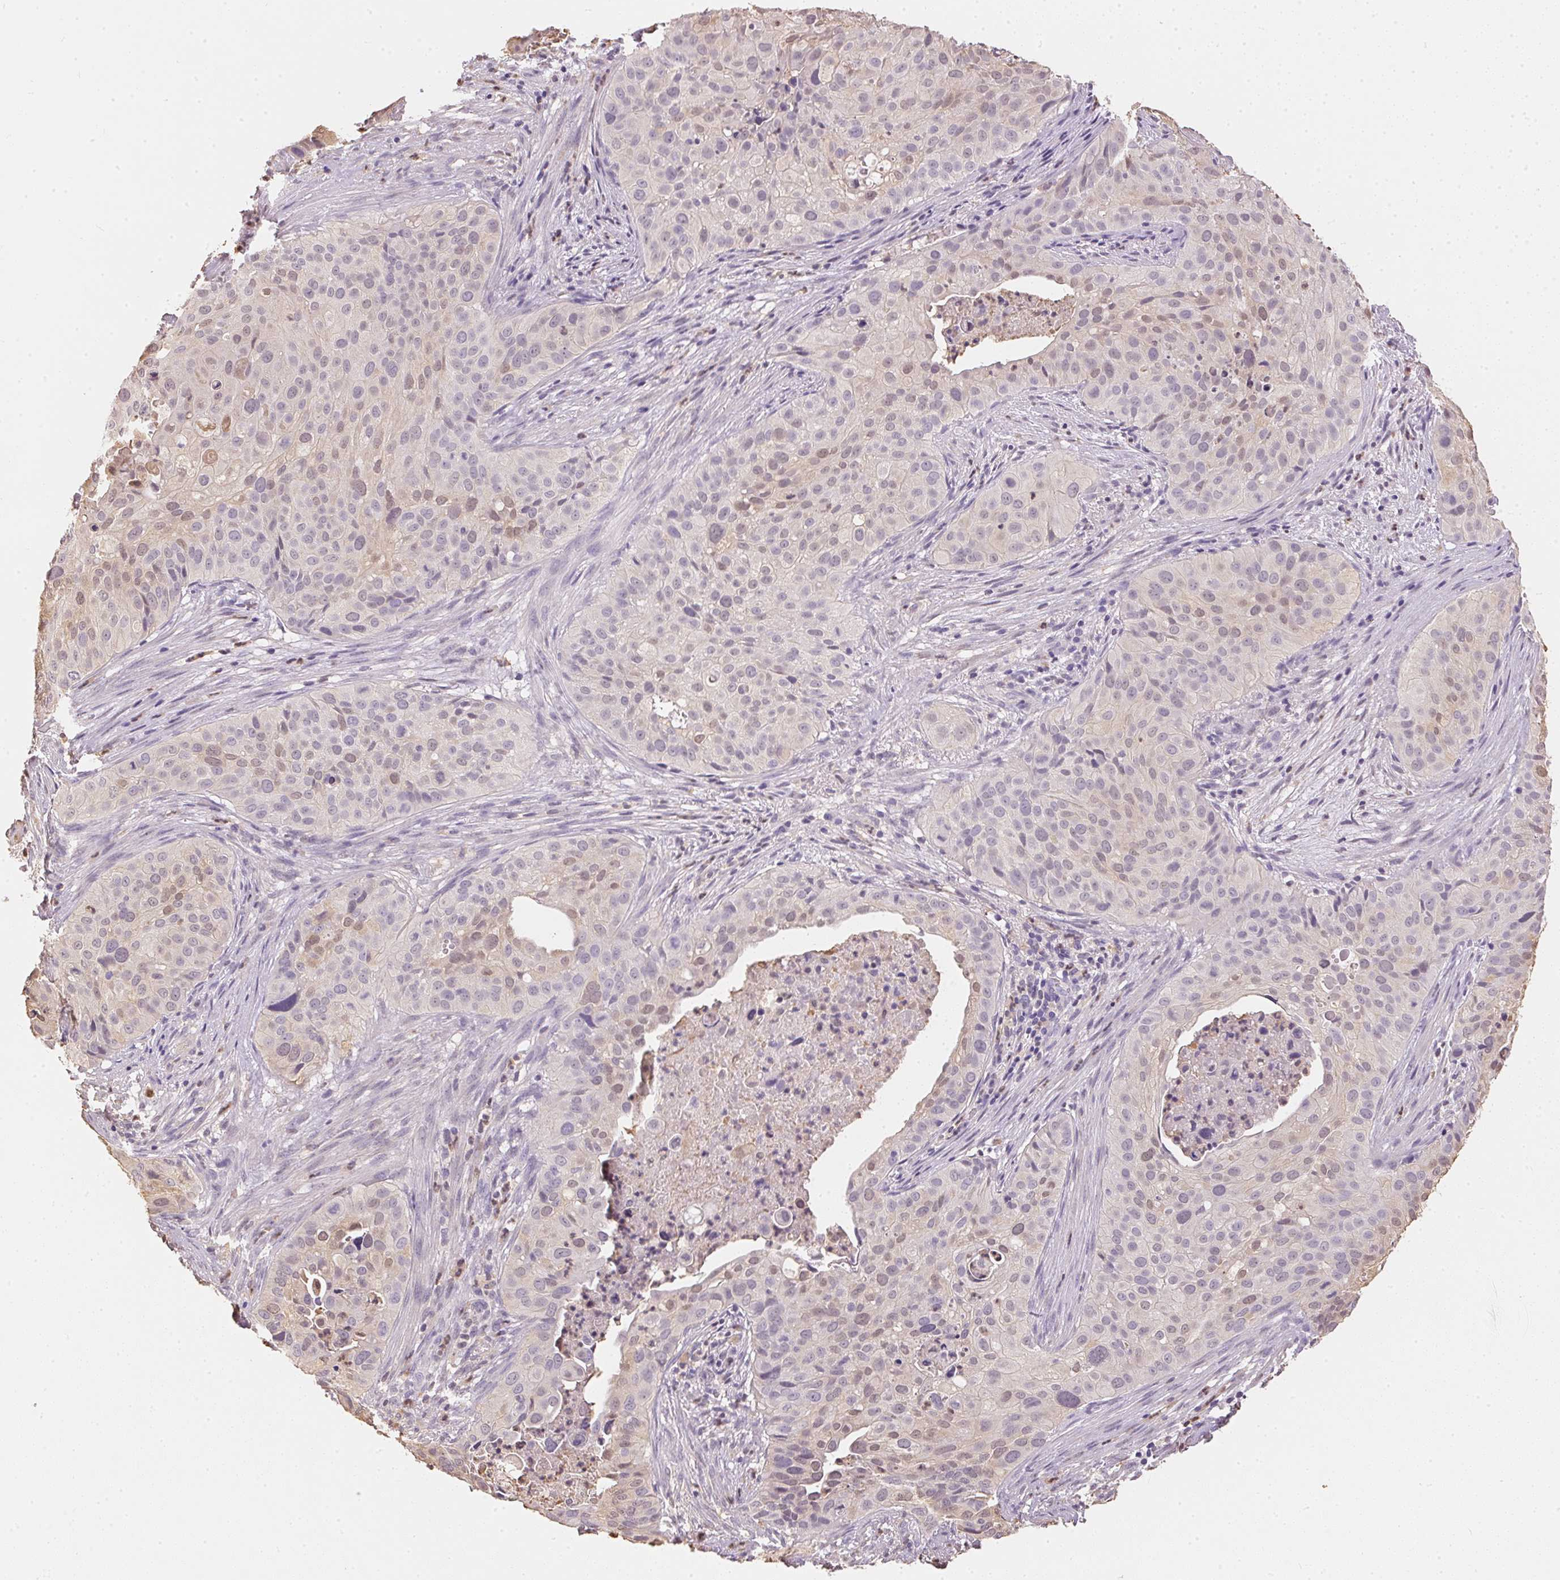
{"staining": {"intensity": "weak", "quantity": "<25%", "location": "nuclear"}, "tissue": "cervical cancer", "cell_type": "Tumor cells", "image_type": "cancer", "snomed": [{"axis": "morphology", "description": "Squamous cell carcinoma, NOS"}, {"axis": "topography", "description": "Cervix"}], "caption": "A histopathology image of cervical cancer (squamous cell carcinoma) stained for a protein shows no brown staining in tumor cells.", "gene": "S100A3", "patient": {"sex": "female", "age": 38}}